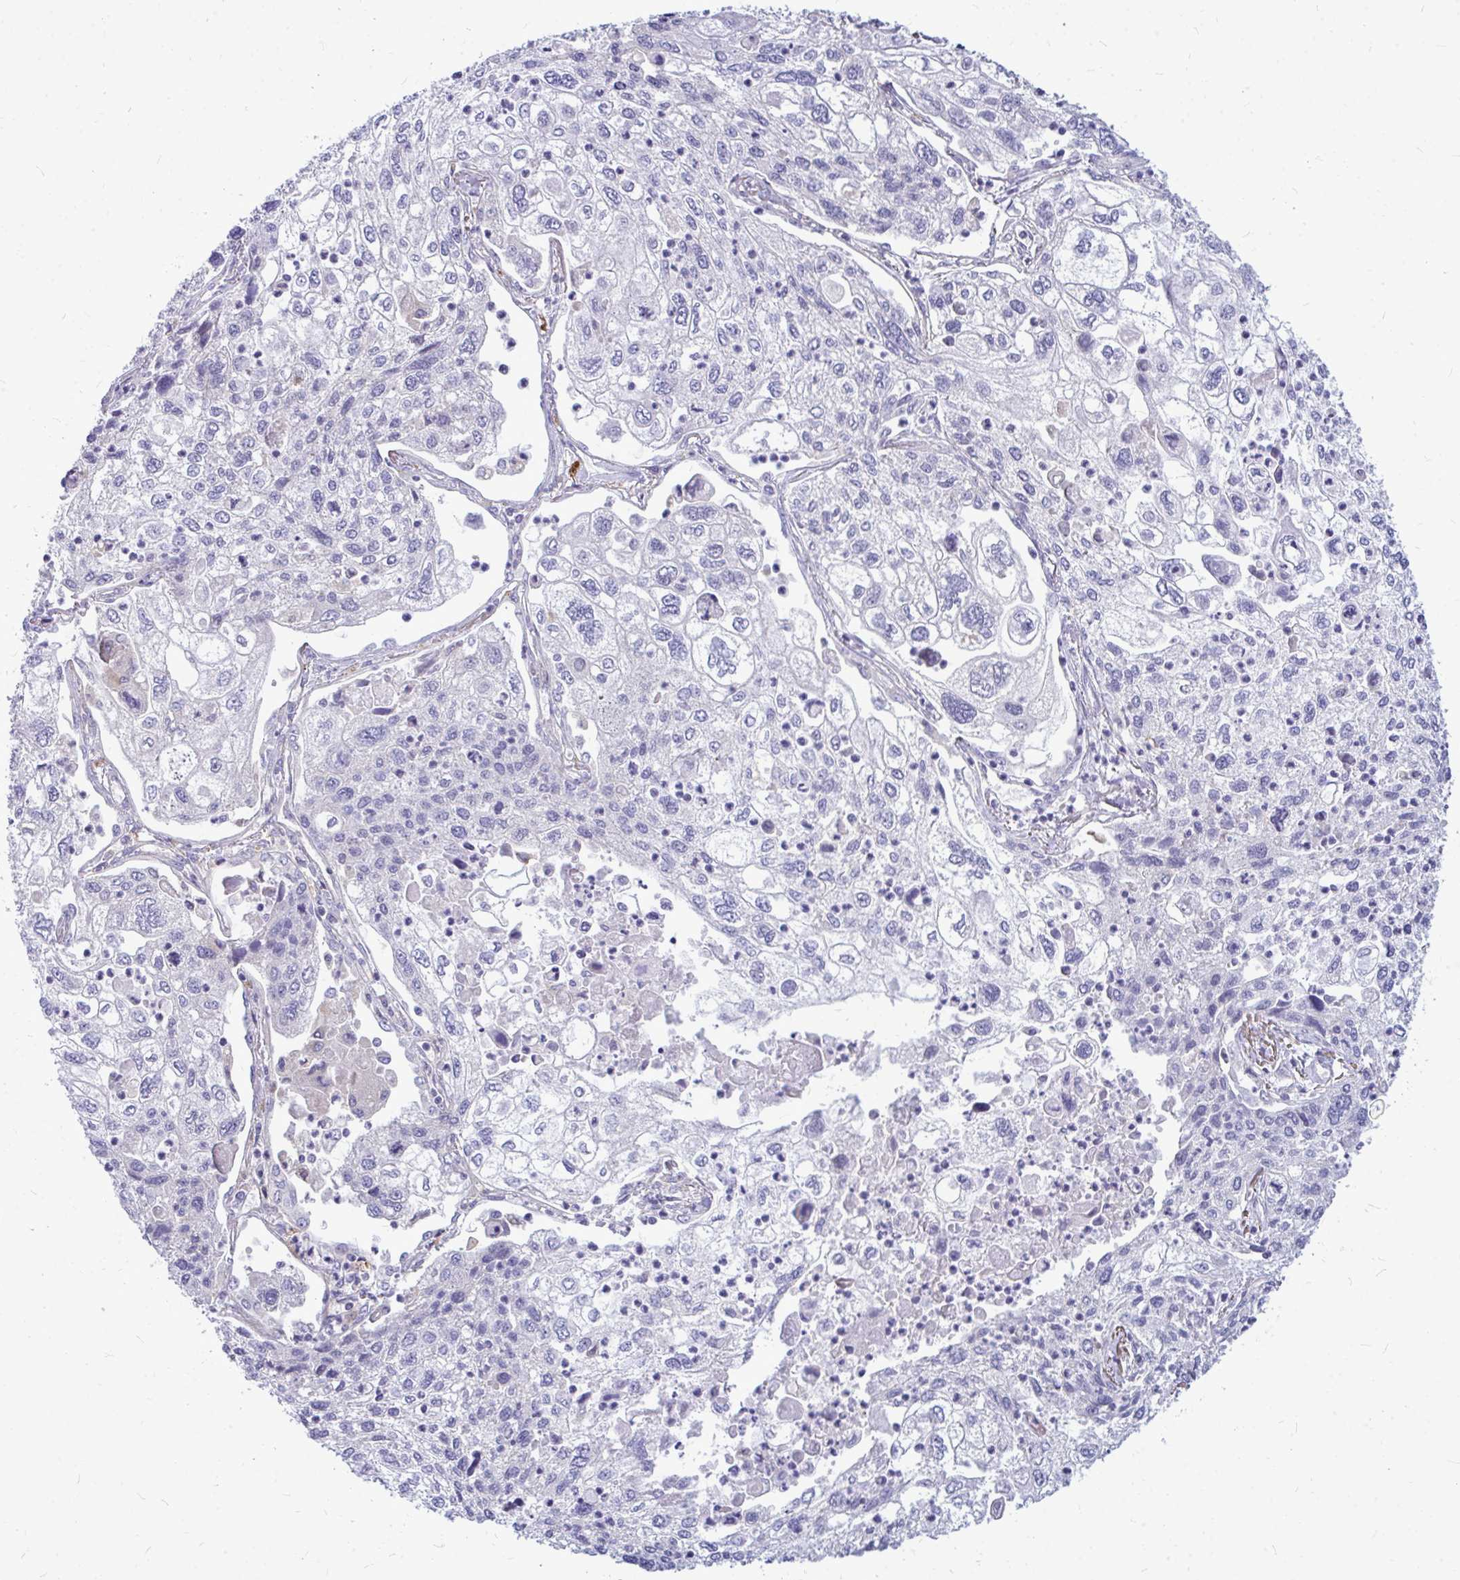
{"staining": {"intensity": "negative", "quantity": "none", "location": "none"}, "tissue": "lung cancer", "cell_type": "Tumor cells", "image_type": "cancer", "snomed": [{"axis": "morphology", "description": "Squamous cell carcinoma, NOS"}, {"axis": "topography", "description": "Lung"}], "caption": "Photomicrograph shows no significant protein positivity in tumor cells of lung squamous cell carcinoma. (IHC, brightfield microscopy, high magnification).", "gene": "ZSCAN25", "patient": {"sex": "male", "age": 74}}